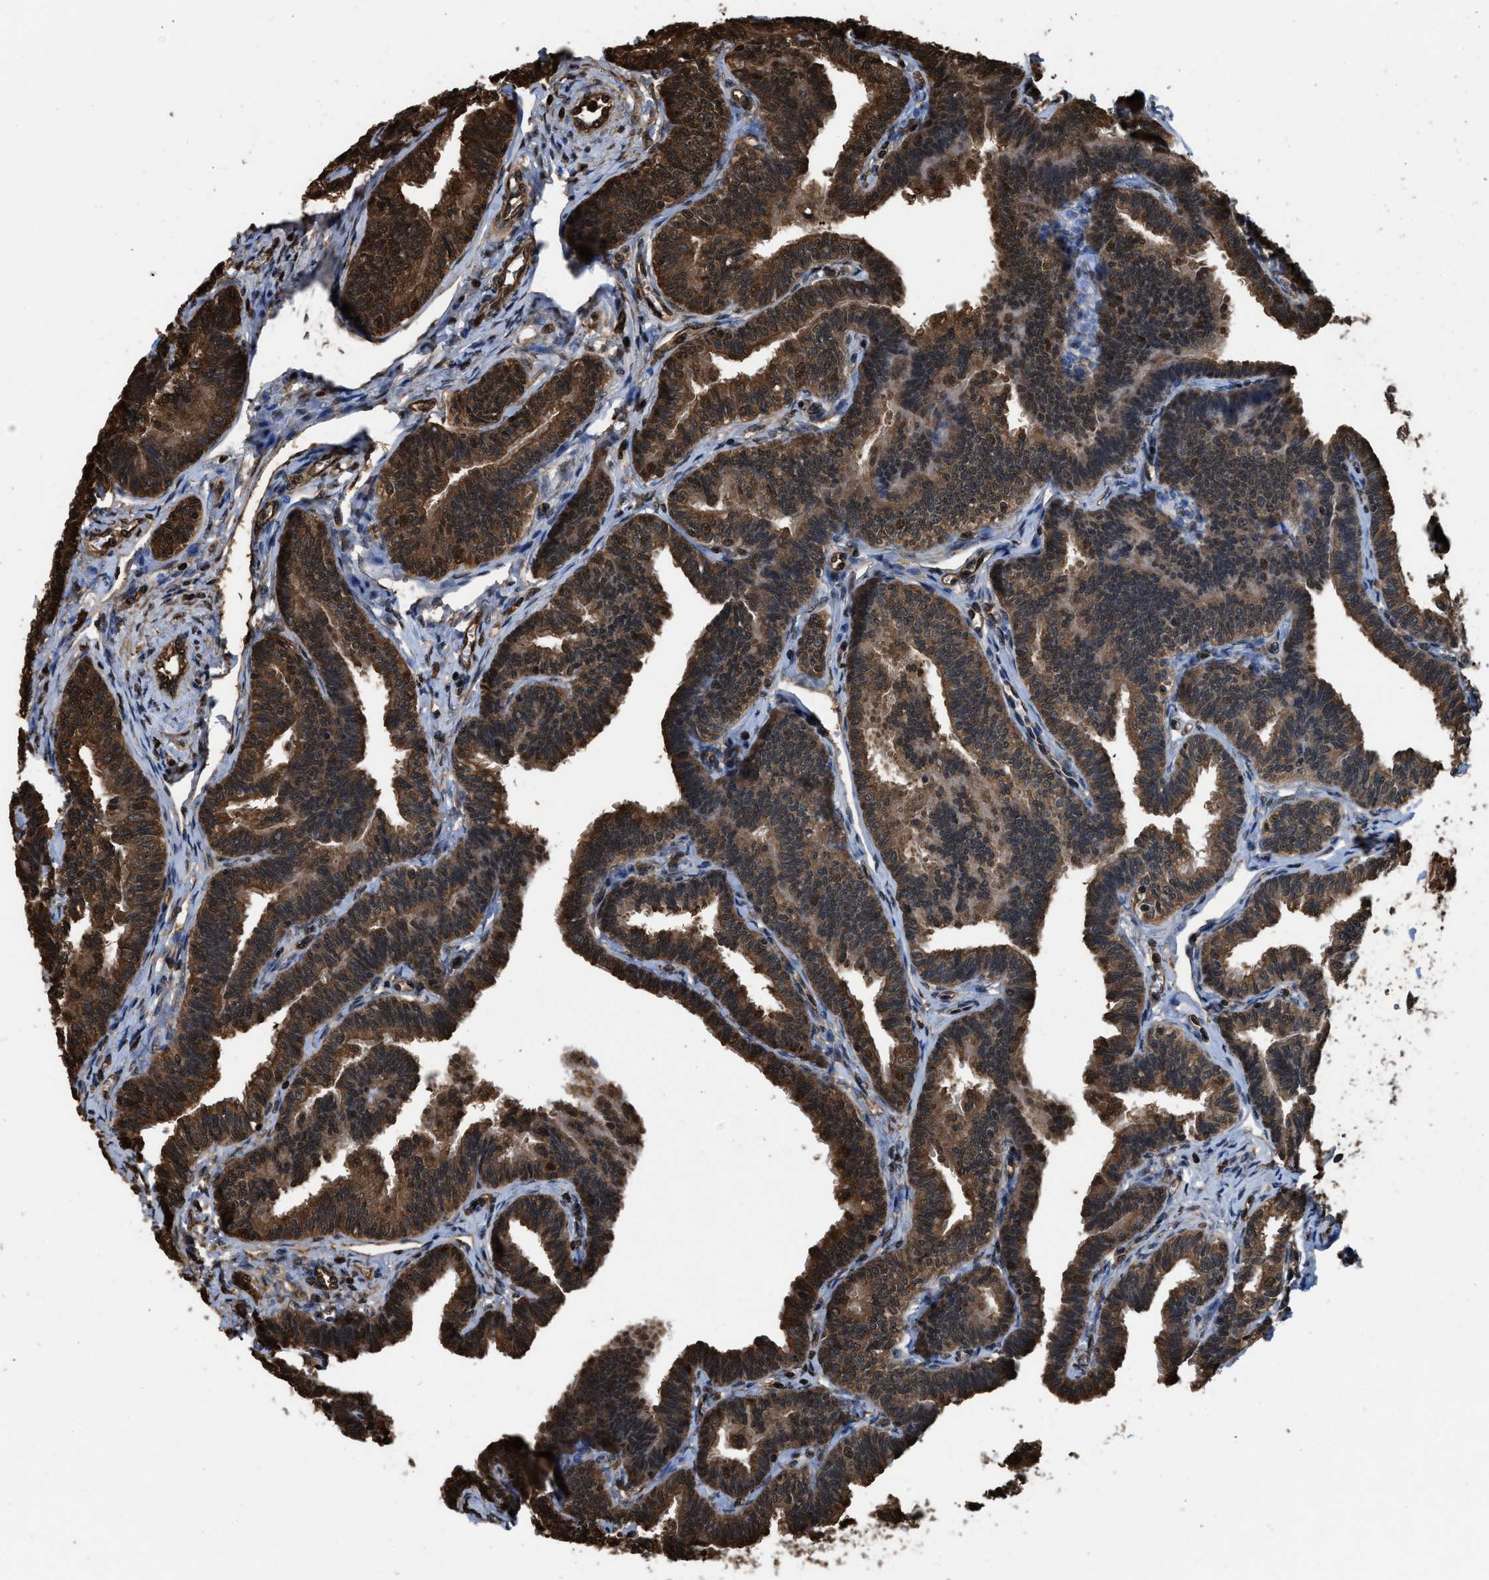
{"staining": {"intensity": "moderate", "quantity": ">75%", "location": "cytoplasmic/membranous,nuclear"}, "tissue": "fallopian tube", "cell_type": "Glandular cells", "image_type": "normal", "snomed": [{"axis": "morphology", "description": "Normal tissue, NOS"}, {"axis": "topography", "description": "Fallopian tube"}, {"axis": "topography", "description": "Ovary"}], "caption": "Glandular cells display medium levels of moderate cytoplasmic/membranous,nuclear positivity in about >75% of cells in normal human fallopian tube. (brown staining indicates protein expression, while blue staining denotes nuclei).", "gene": "FNTA", "patient": {"sex": "female", "age": 23}}